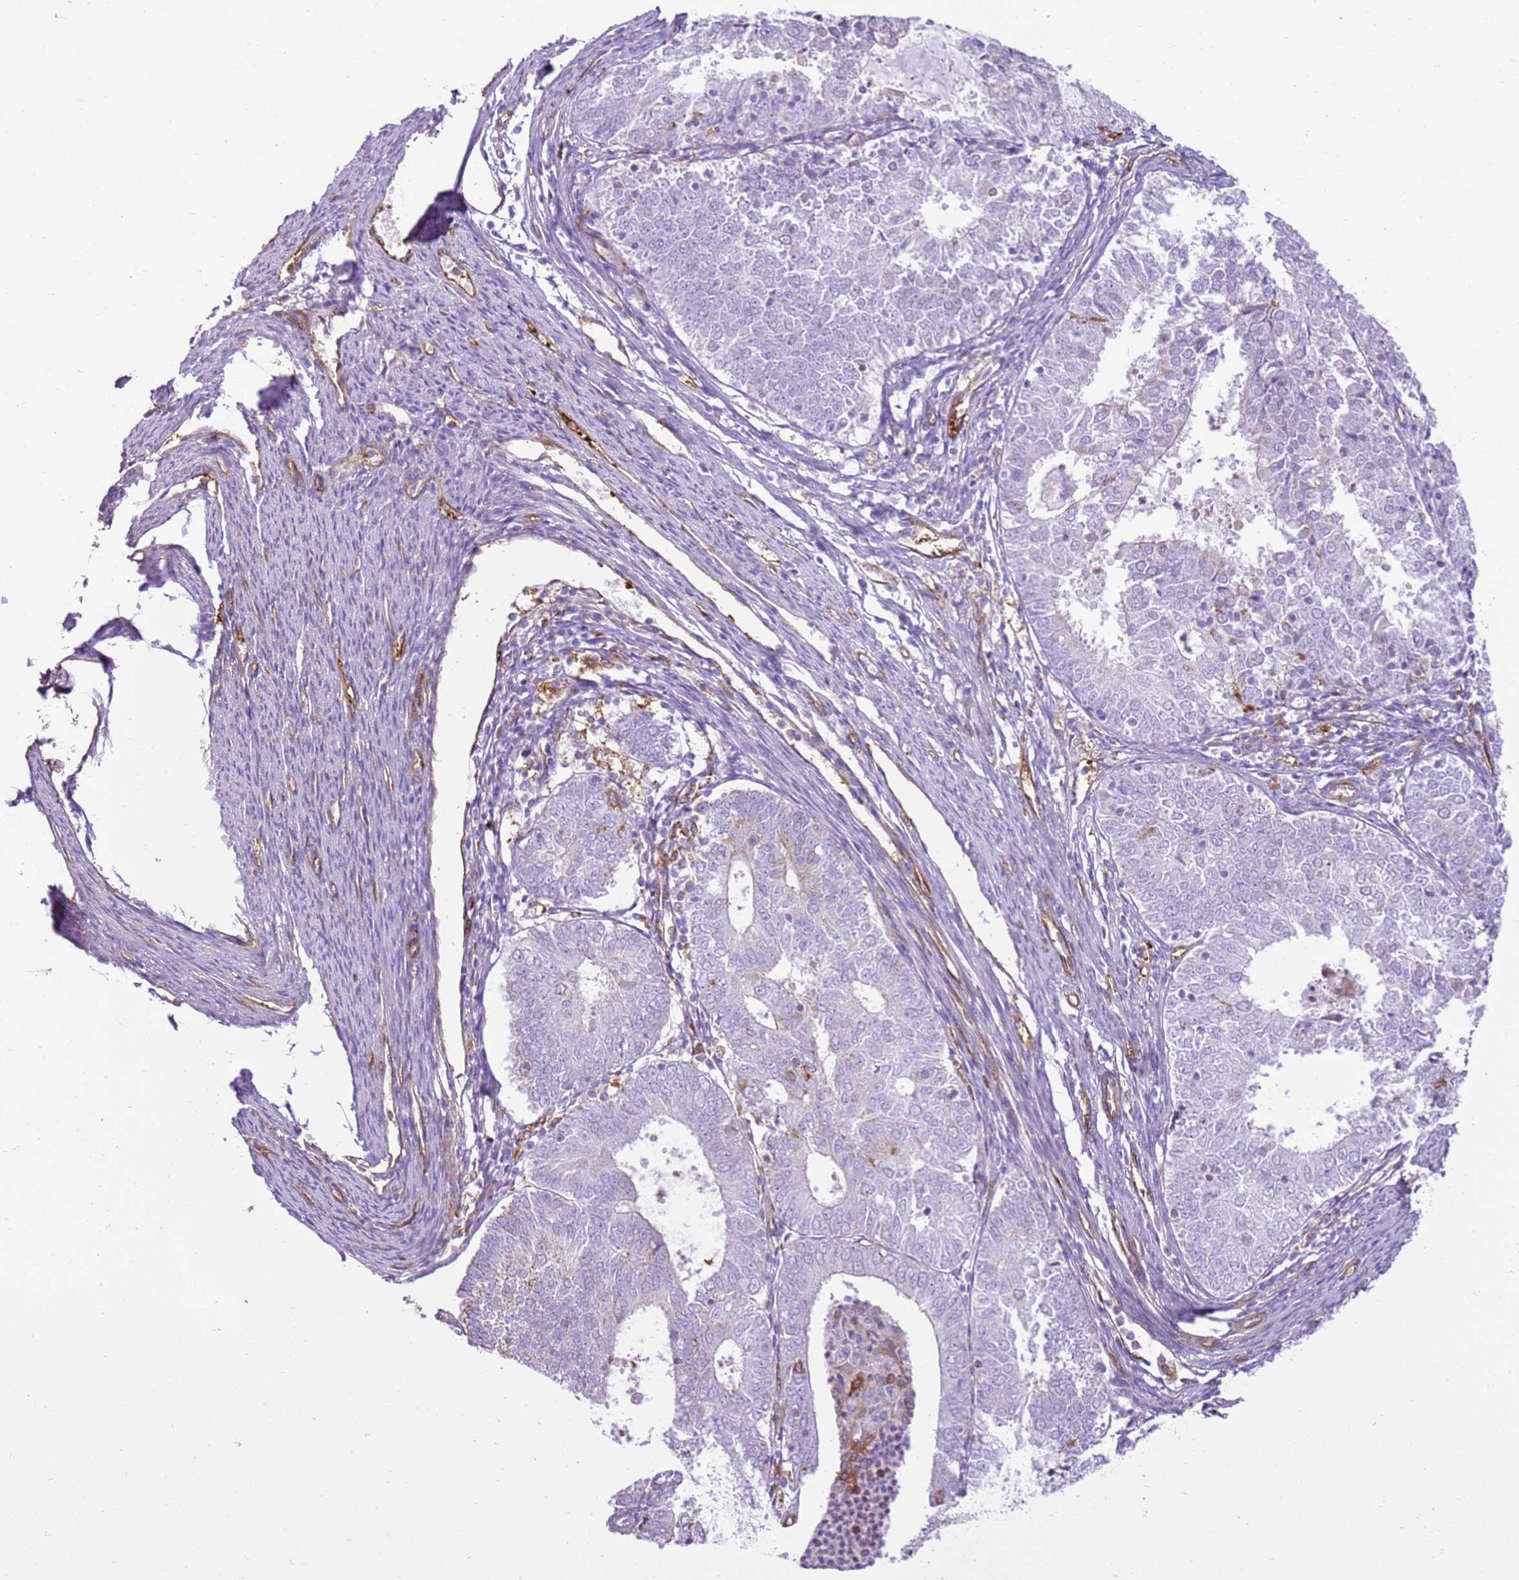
{"staining": {"intensity": "negative", "quantity": "none", "location": "none"}, "tissue": "endometrial cancer", "cell_type": "Tumor cells", "image_type": "cancer", "snomed": [{"axis": "morphology", "description": "Adenocarcinoma, NOS"}, {"axis": "topography", "description": "Endometrium"}], "caption": "This is a photomicrograph of immunohistochemistry staining of adenocarcinoma (endometrial), which shows no expression in tumor cells.", "gene": "SNX21", "patient": {"sex": "female", "age": 57}}